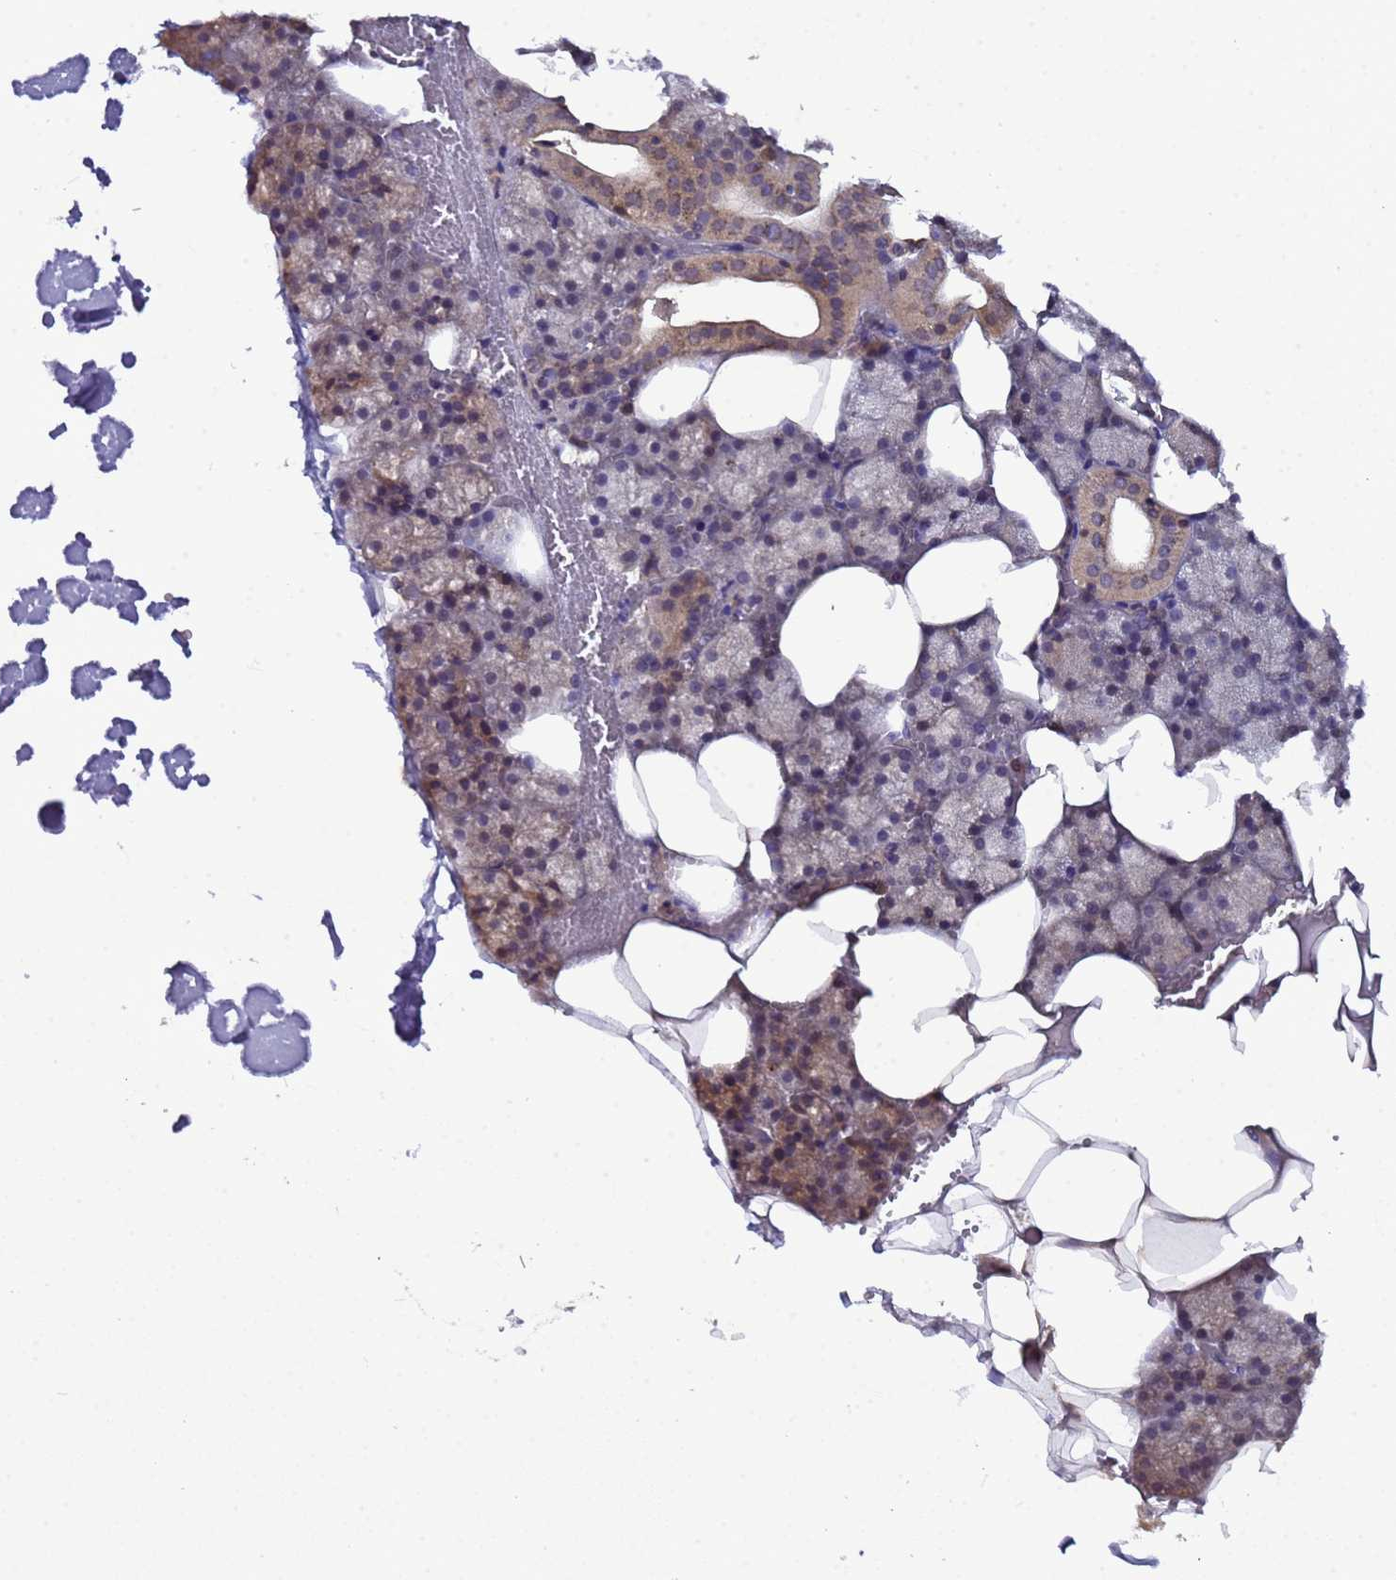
{"staining": {"intensity": "moderate", "quantity": "25%-75%", "location": "cytoplasmic/membranous"}, "tissue": "salivary gland", "cell_type": "Glandular cells", "image_type": "normal", "snomed": [{"axis": "morphology", "description": "Normal tissue, NOS"}, {"axis": "topography", "description": "Salivary gland"}], "caption": "Immunohistochemical staining of normal human salivary gland reveals moderate cytoplasmic/membranous protein staining in approximately 25%-75% of glandular cells.", "gene": "ELMOD2", "patient": {"sex": "male", "age": 62}}